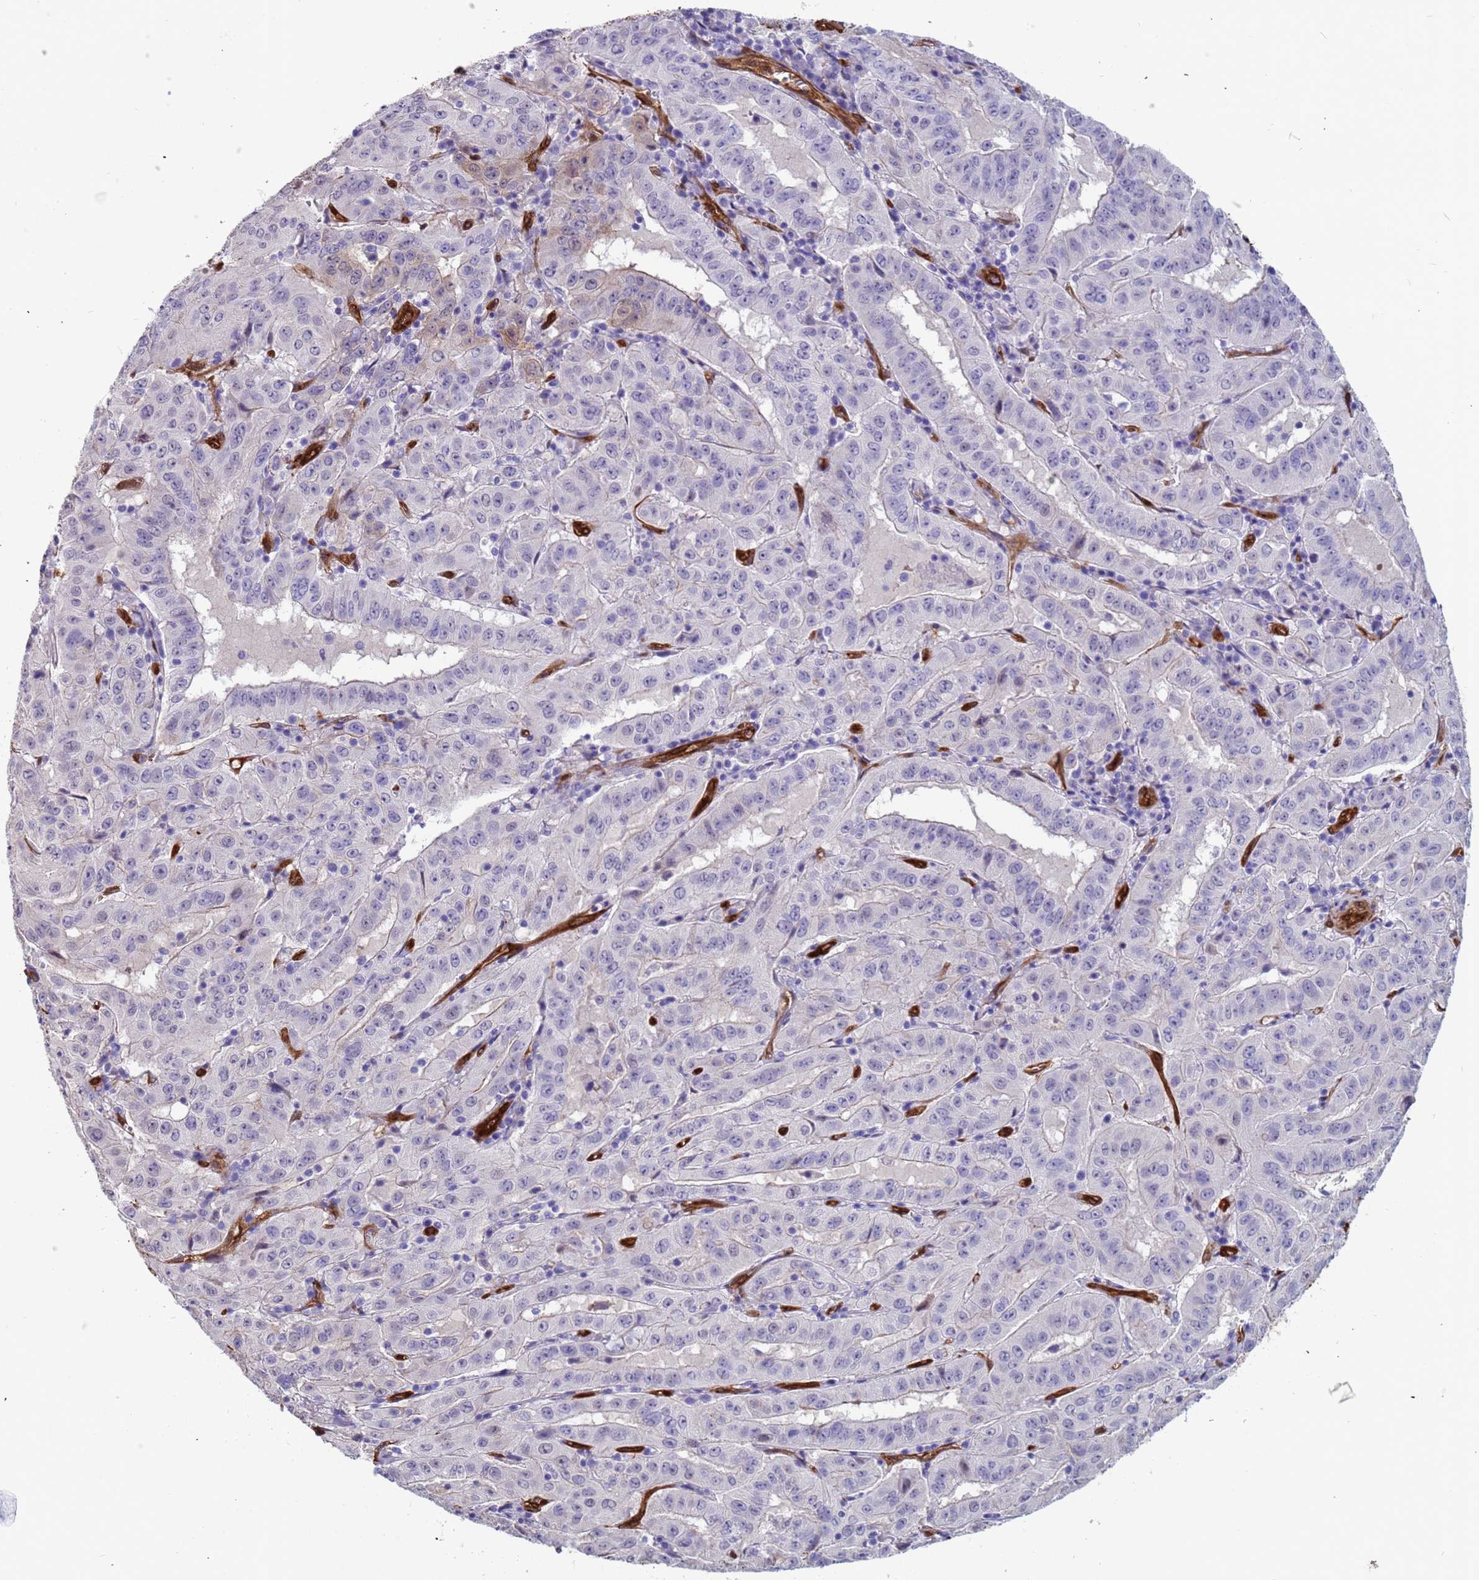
{"staining": {"intensity": "negative", "quantity": "none", "location": "none"}, "tissue": "pancreatic cancer", "cell_type": "Tumor cells", "image_type": "cancer", "snomed": [{"axis": "morphology", "description": "Adenocarcinoma, NOS"}, {"axis": "topography", "description": "Pancreas"}], "caption": "The image exhibits no significant positivity in tumor cells of pancreatic cancer (adenocarcinoma).", "gene": "EHD2", "patient": {"sex": "male", "age": 63}}